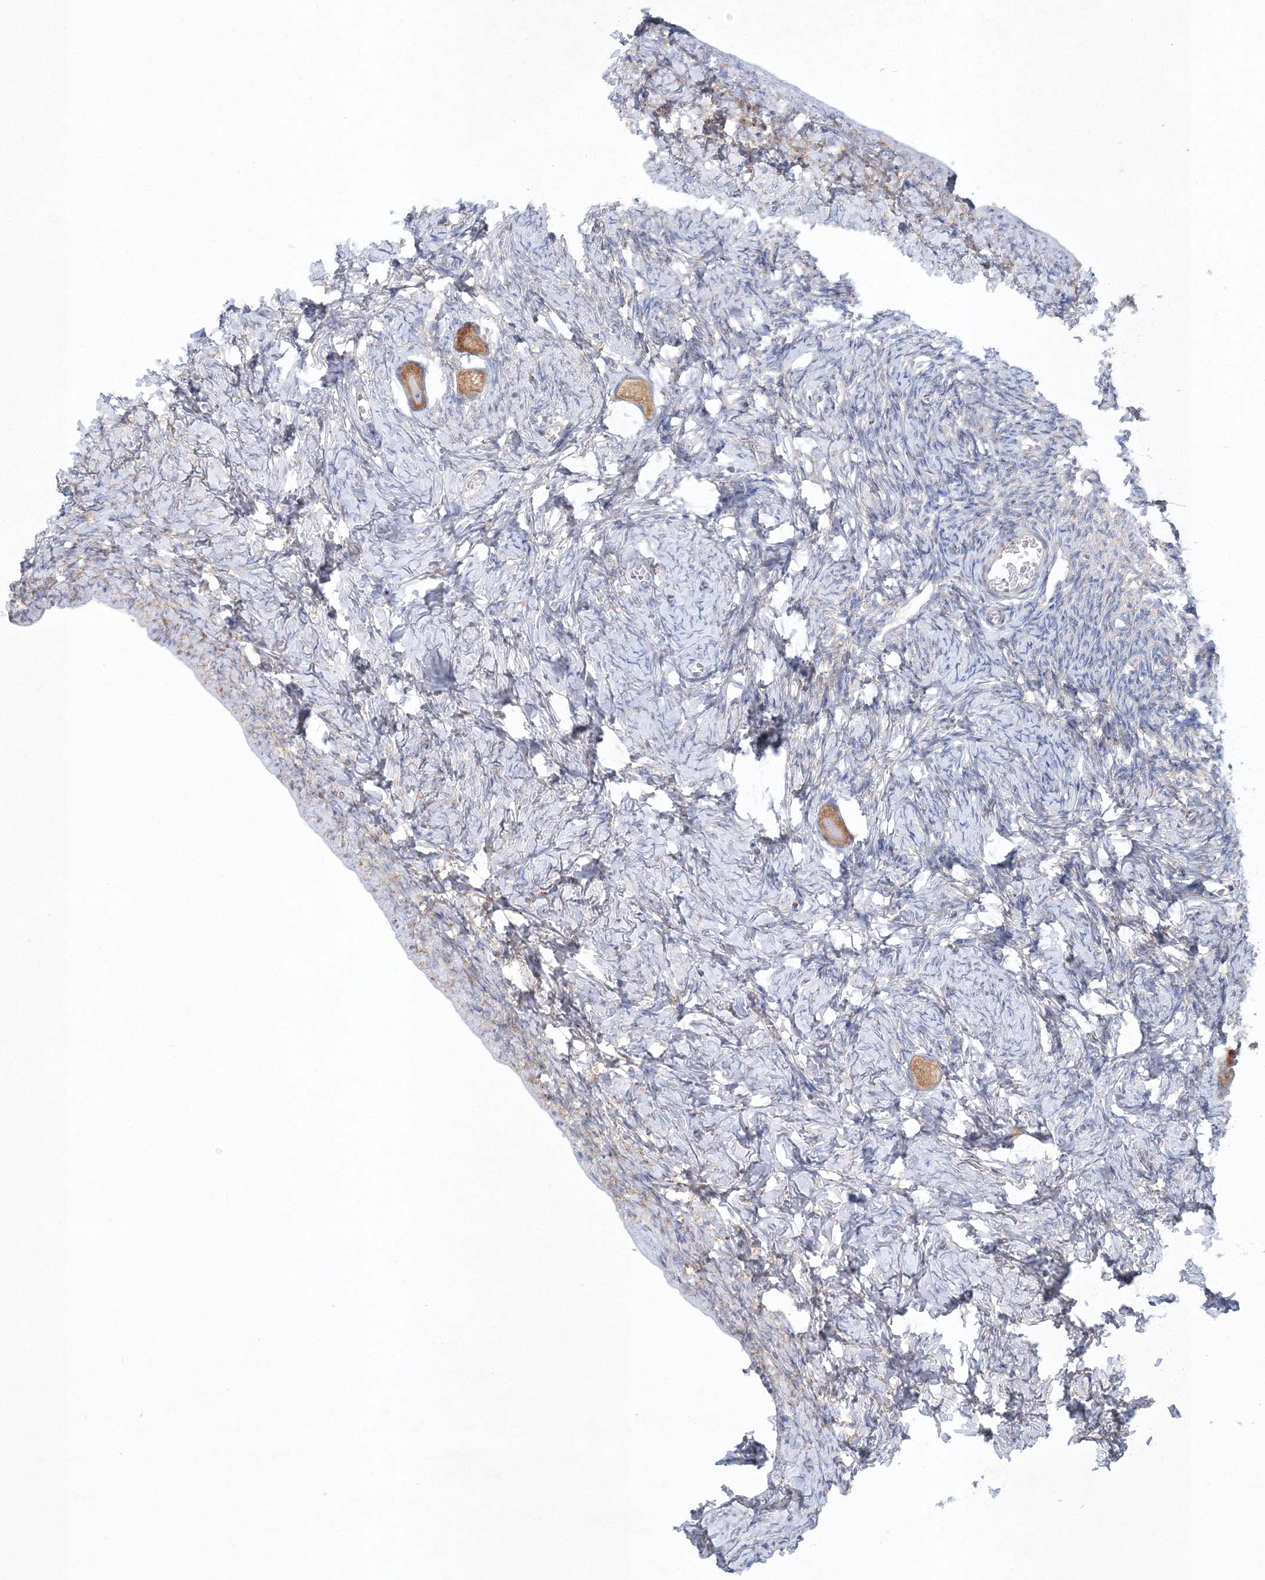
{"staining": {"intensity": "moderate", "quantity": ">75%", "location": "cytoplasmic/membranous"}, "tissue": "ovary", "cell_type": "Follicle cells", "image_type": "normal", "snomed": [{"axis": "morphology", "description": "Normal tissue, NOS"}, {"axis": "topography", "description": "Ovary"}], "caption": "An immunohistochemistry photomicrograph of unremarkable tissue is shown. Protein staining in brown labels moderate cytoplasmic/membranous positivity in ovary within follicle cells. The staining was performed using DAB (3,3'-diaminobenzidine), with brown indicating positive protein expression. Nuclei are stained blue with hematoxylin.", "gene": "SEC23IP", "patient": {"sex": "female", "age": 27}}